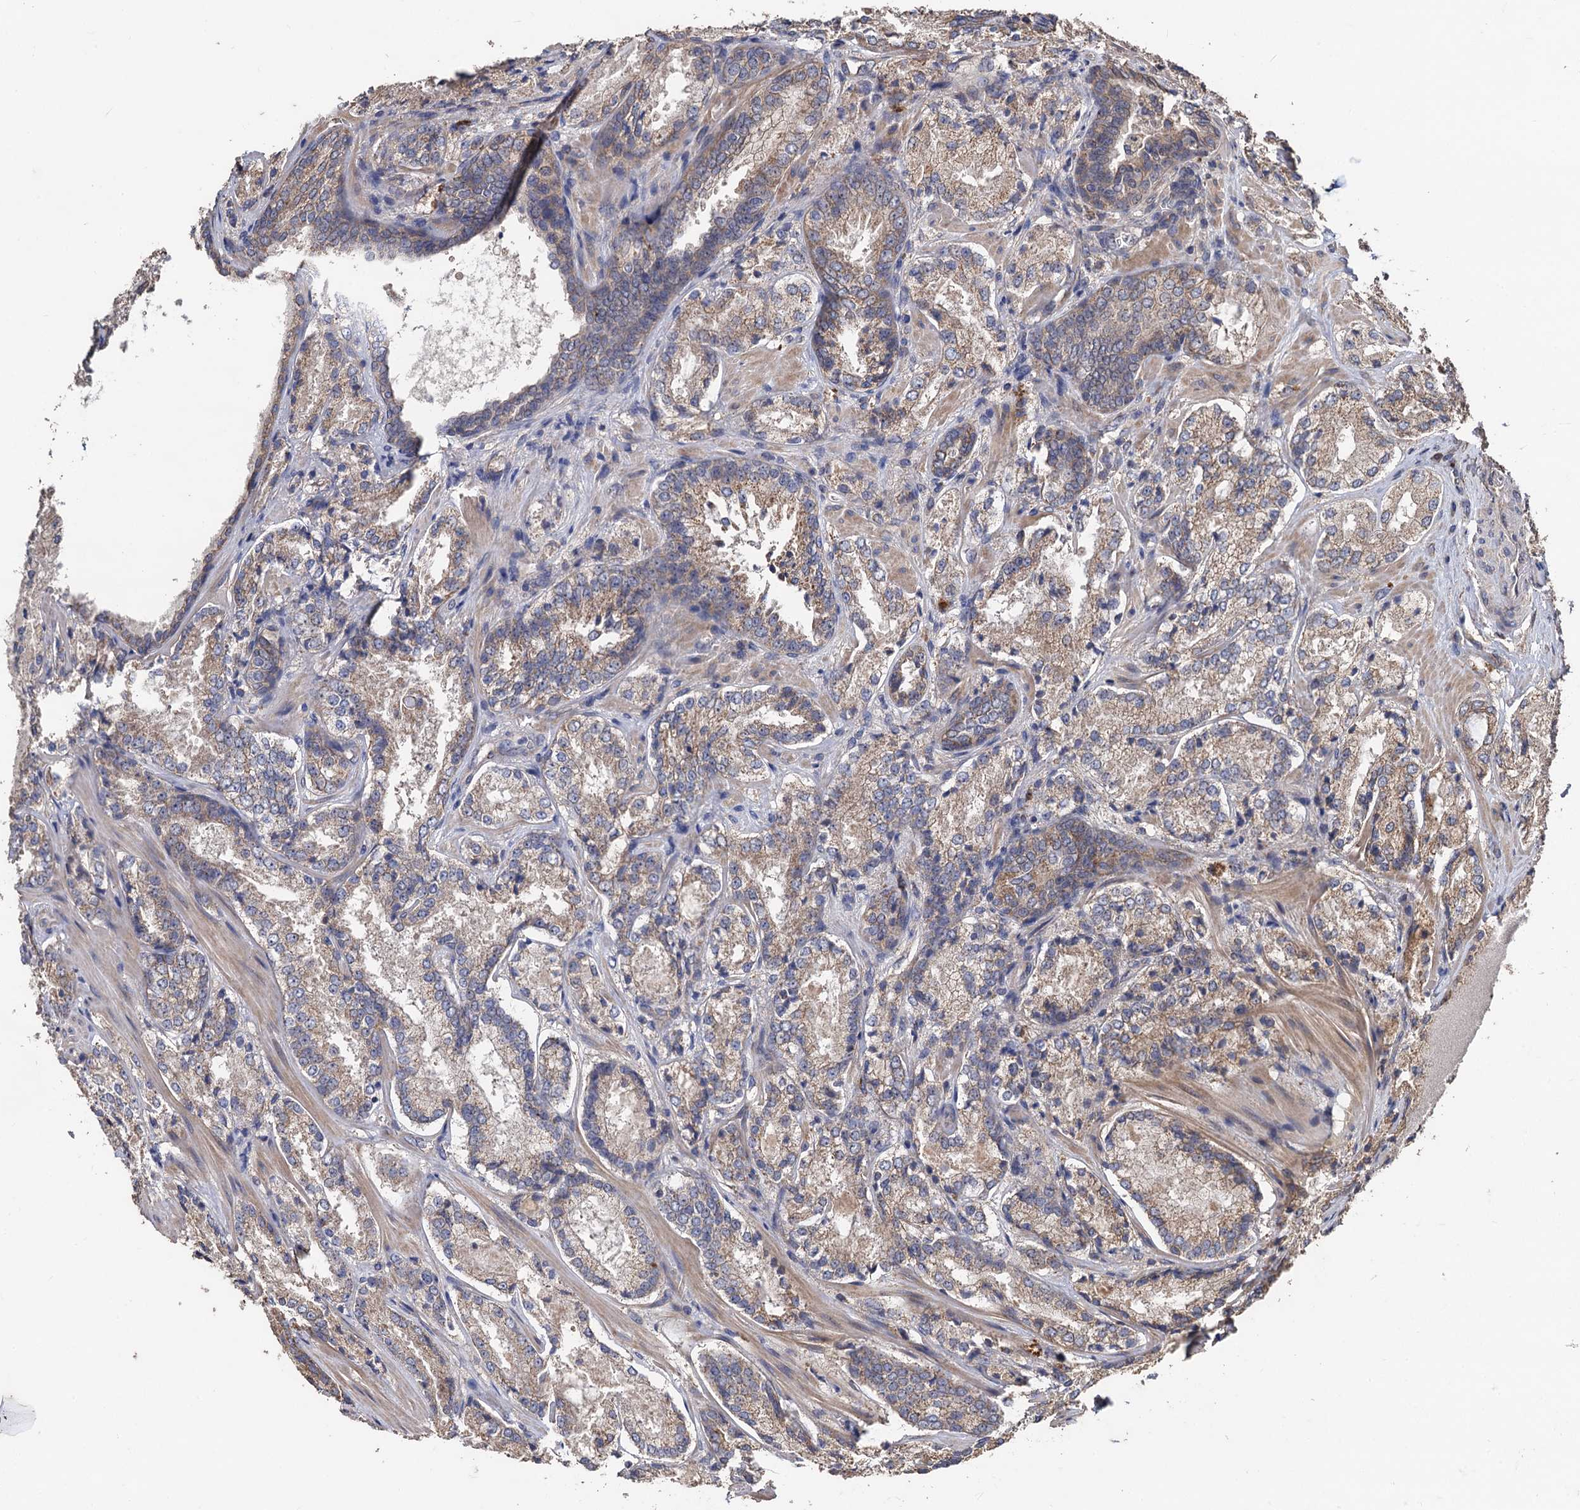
{"staining": {"intensity": "weak", "quantity": "25%-75%", "location": "cytoplasmic/membranous"}, "tissue": "prostate cancer", "cell_type": "Tumor cells", "image_type": "cancer", "snomed": [{"axis": "morphology", "description": "Adenocarcinoma, Low grade"}, {"axis": "topography", "description": "Prostate"}], "caption": "Protein analysis of prostate cancer tissue exhibits weak cytoplasmic/membranous positivity in about 25%-75% of tumor cells.", "gene": "PPTC7", "patient": {"sex": "male", "age": 74}}